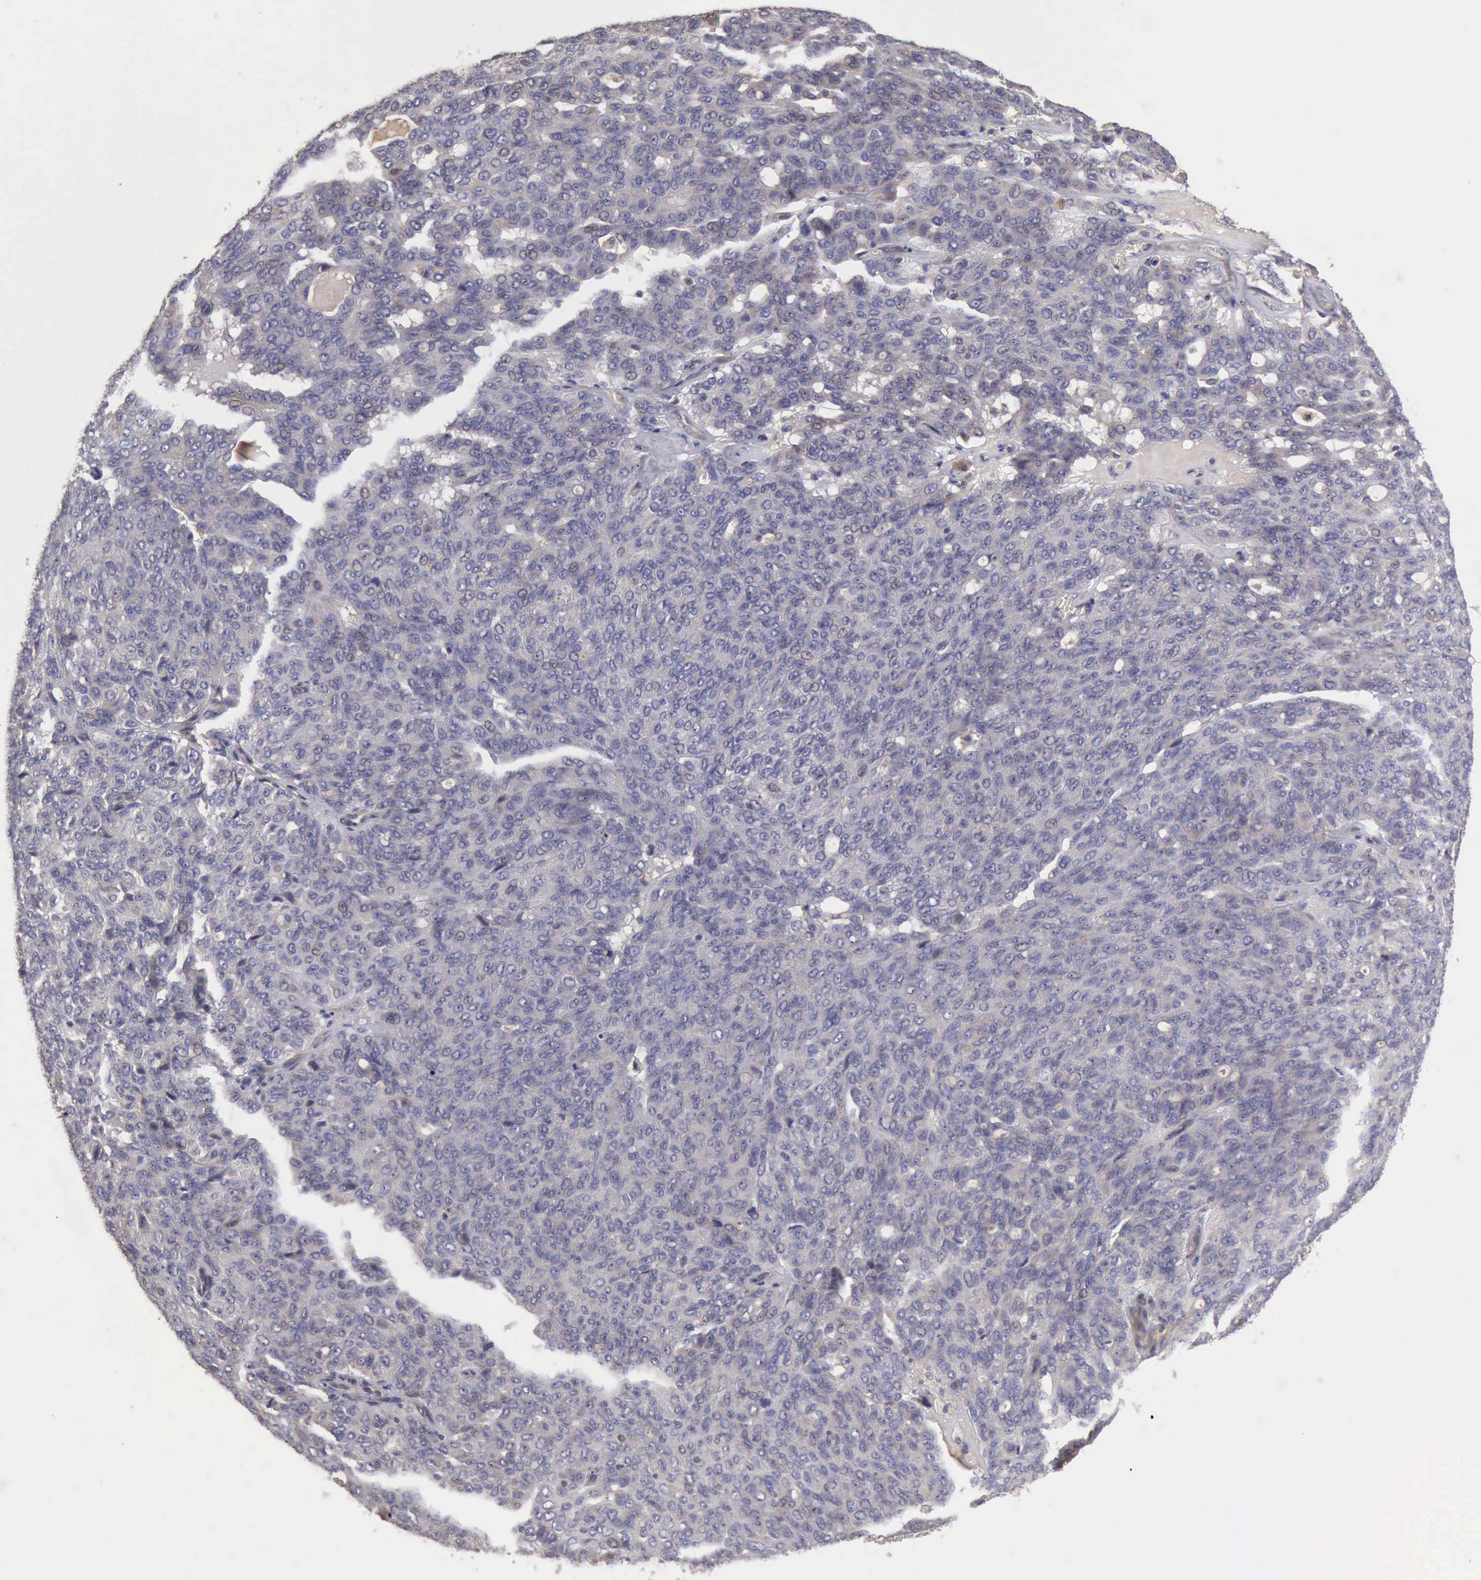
{"staining": {"intensity": "negative", "quantity": "none", "location": "none"}, "tissue": "ovarian cancer", "cell_type": "Tumor cells", "image_type": "cancer", "snomed": [{"axis": "morphology", "description": "Carcinoma, endometroid"}, {"axis": "topography", "description": "Ovary"}], "caption": "Tumor cells show no significant protein staining in ovarian endometroid carcinoma.", "gene": "BMX", "patient": {"sex": "female", "age": 60}}